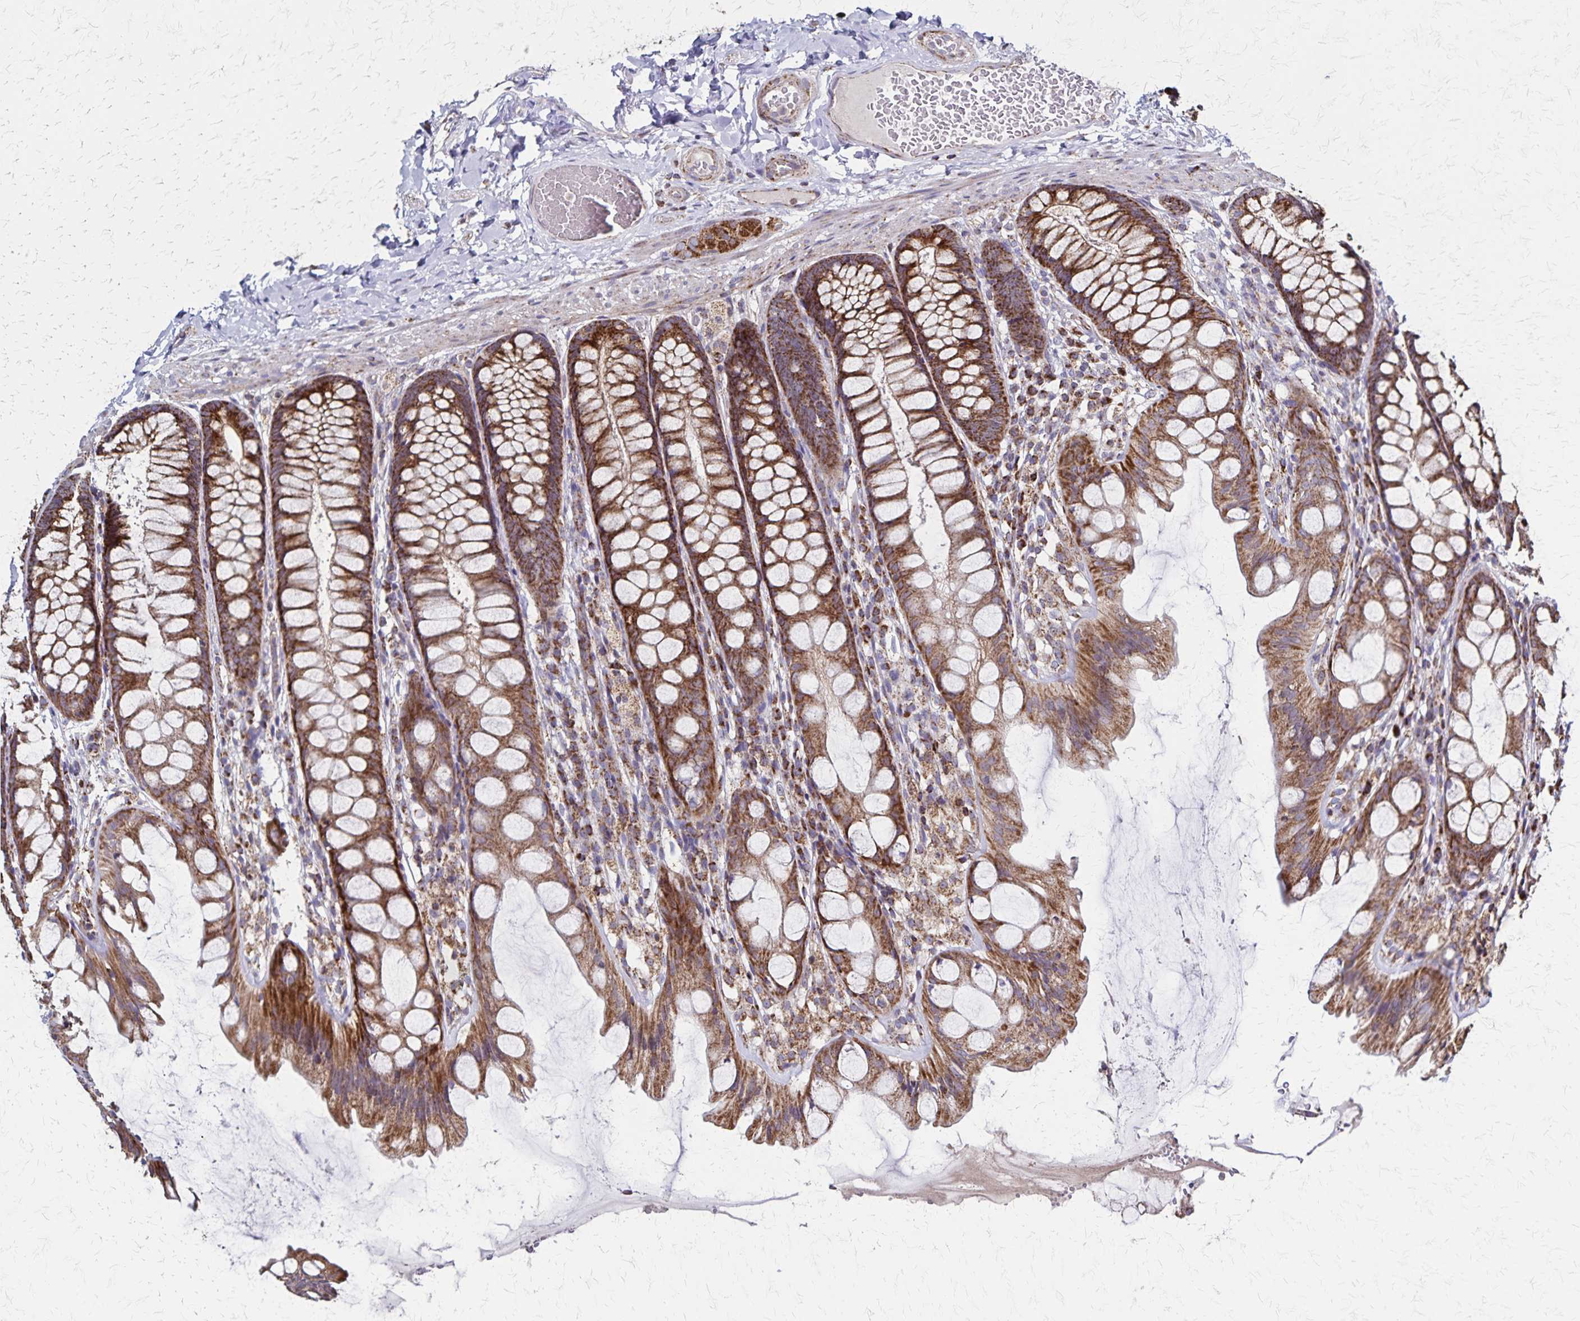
{"staining": {"intensity": "moderate", "quantity": "25%-75%", "location": "cytoplasmic/membranous"}, "tissue": "colon", "cell_type": "Endothelial cells", "image_type": "normal", "snomed": [{"axis": "morphology", "description": "Normal tissue, NOS"}, {"axis": "topography", "description": "Colon"}], "caption": "Protein analysis of benign colon reveals moderate cytoplasmic/membranous positivity in approximately 25%-75% of endothelial cells.", "gene": "NFS1", "patient": {"sex": "male", "age": 47}}